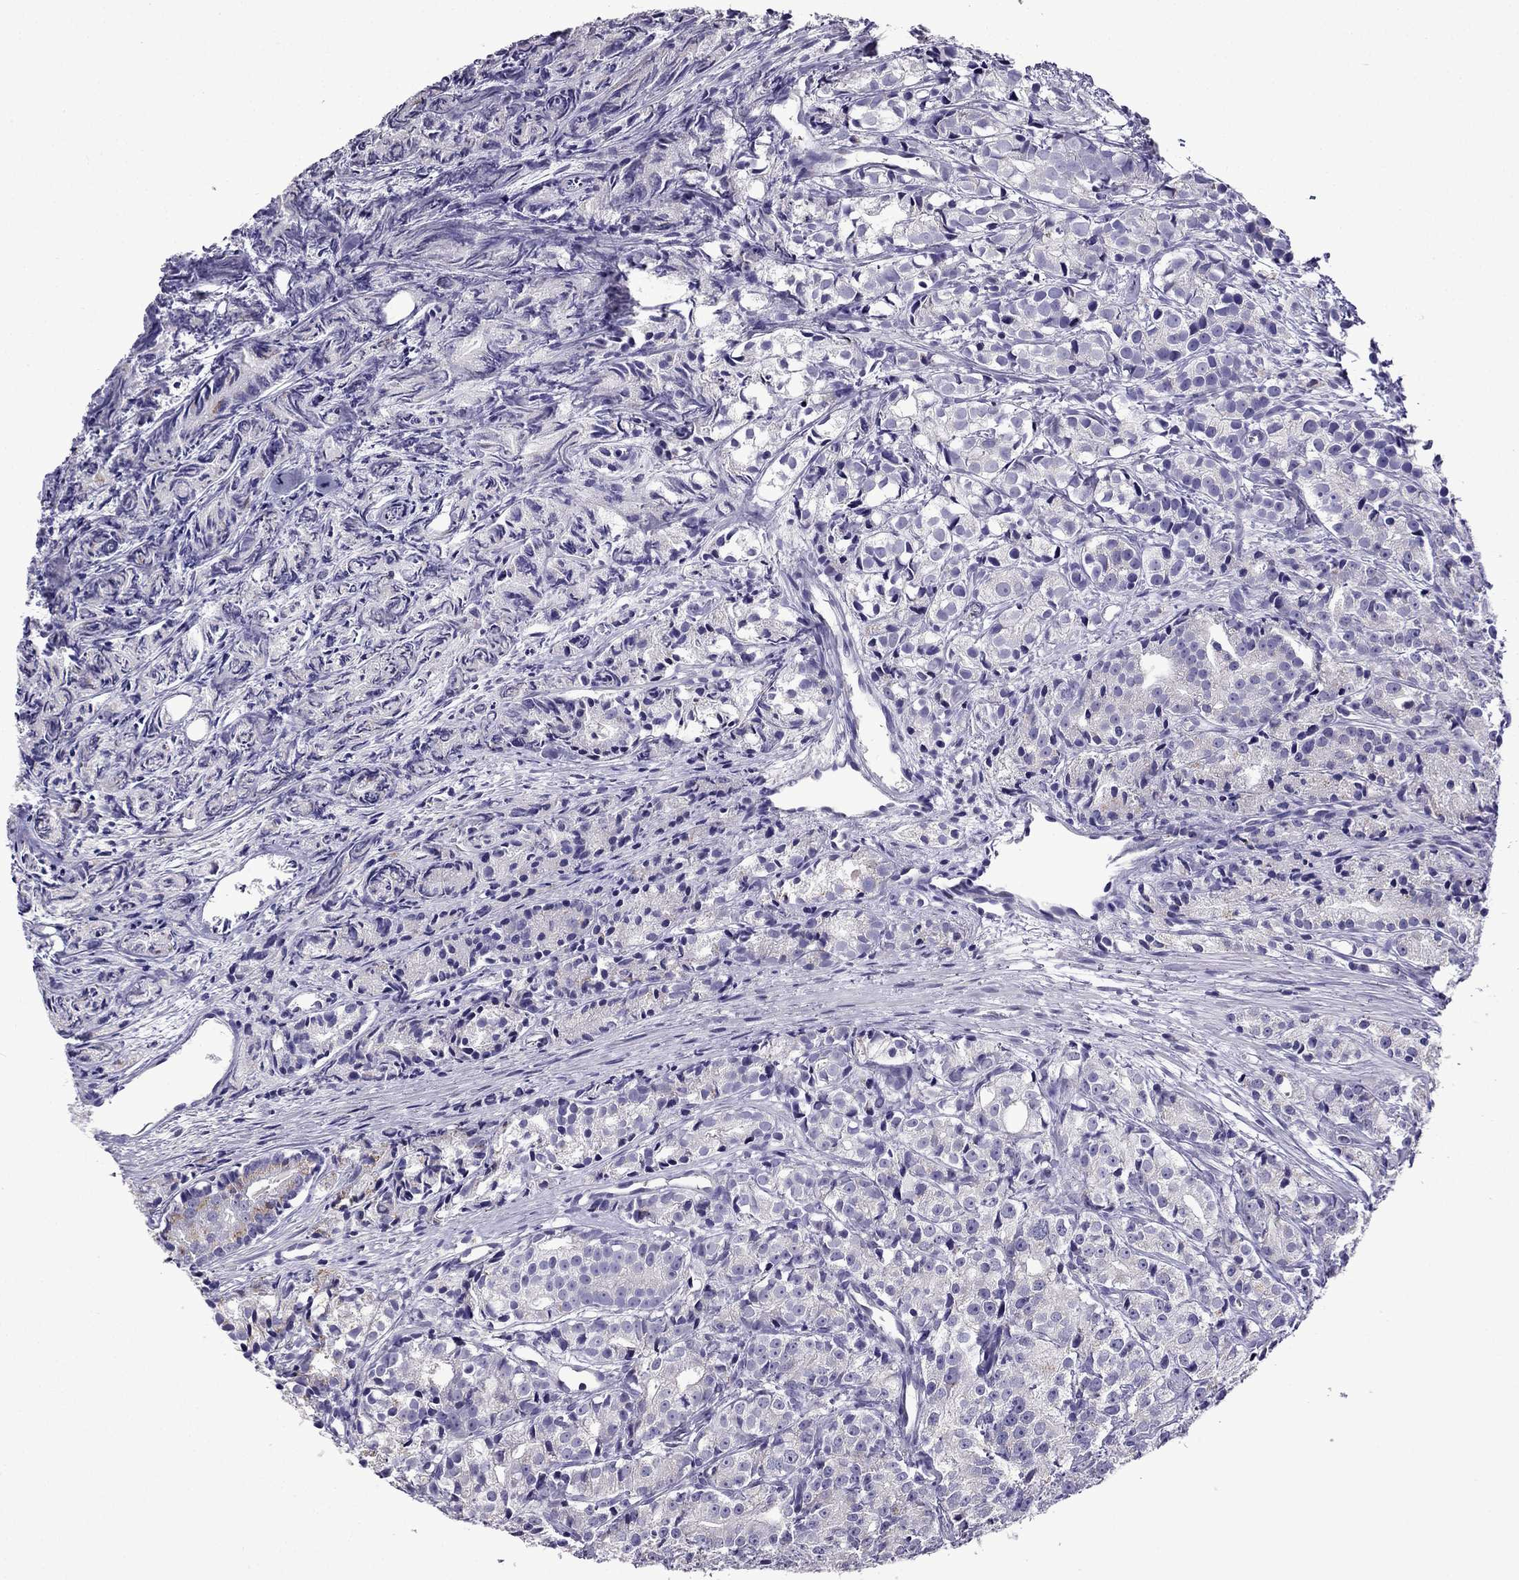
{"staining": {"intensity": "negative", "quantity": "none", "location": "none"}, "tissue": "prostate cancer", "cell_type": "Tumor cells", "image_type": "cancer", "snomed": [{"axis": "morphology", "description": "Adenocarcinoma, Medium grade"}, {"axis": "topography", "description": "Prostate"}], "caption": "IHC photomicrograph of neoplastic tissue: prostate cancer stained with DAB (3,3'-diaminobenzidine) shows no significant protein staining in tumor cells.", "gene": "TTN", "patient": {"sex": "male", "age": 74}}